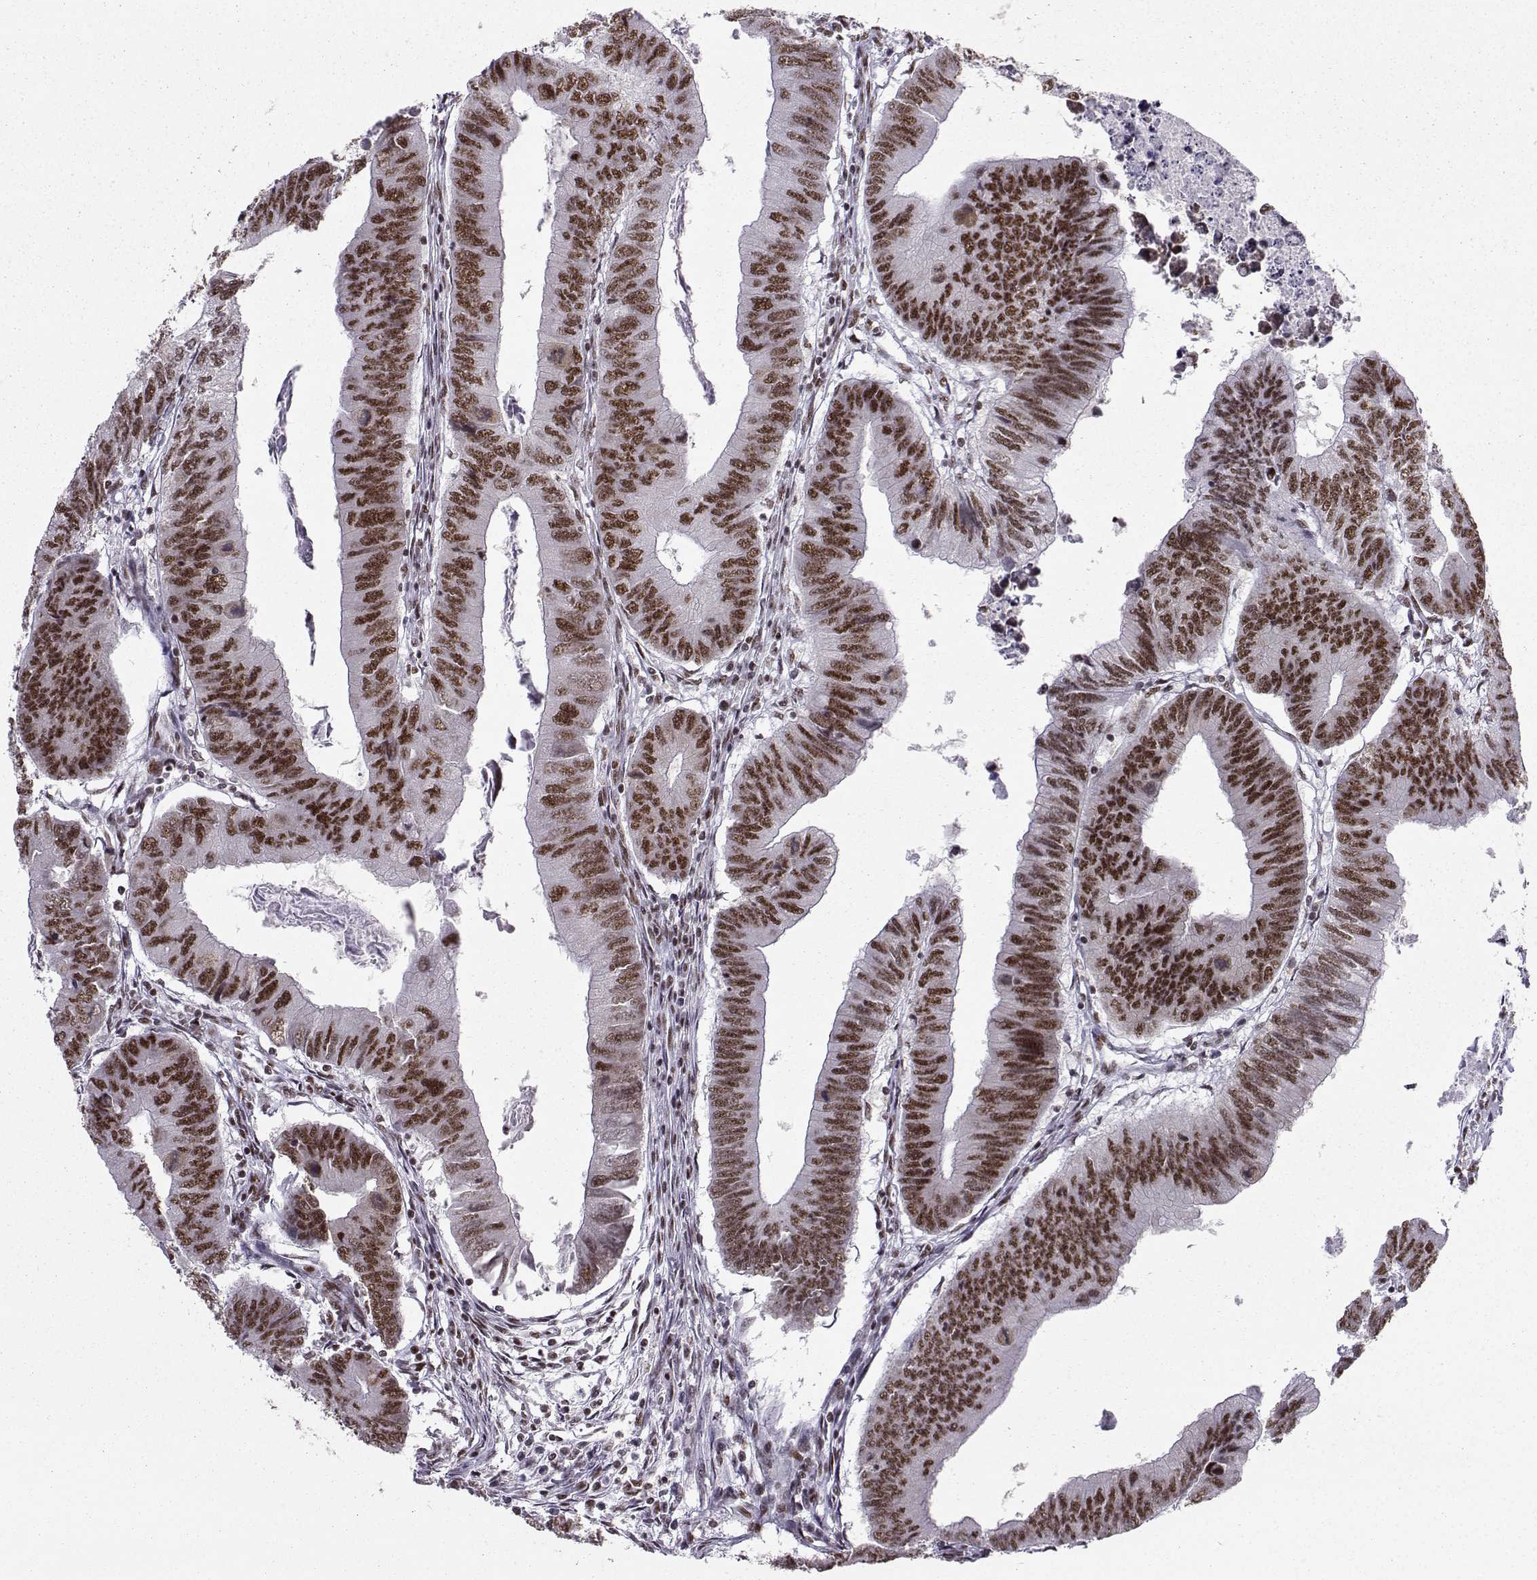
{"staining": {"intensity": "strong", "quantity": "25%-75%", "location": "nuclear"}, "tissue": "colorectal cancer", "cell_type": "Tumor cells", "image_type": "cancer", "snomed": [{"axis": "morphology", "description": "Adenocarcinoma, NOS"}, {"axis": "topography", "description": "Colon"}], "caption": "Colorectal adenocarcinoma tissue reveals strong nuclear expression in approximately 25%-75% of tumor cells, visualized by immunohistochemistry.", "gene": "SNRPB2", "patient": {"sex": "male", "age": 53}}